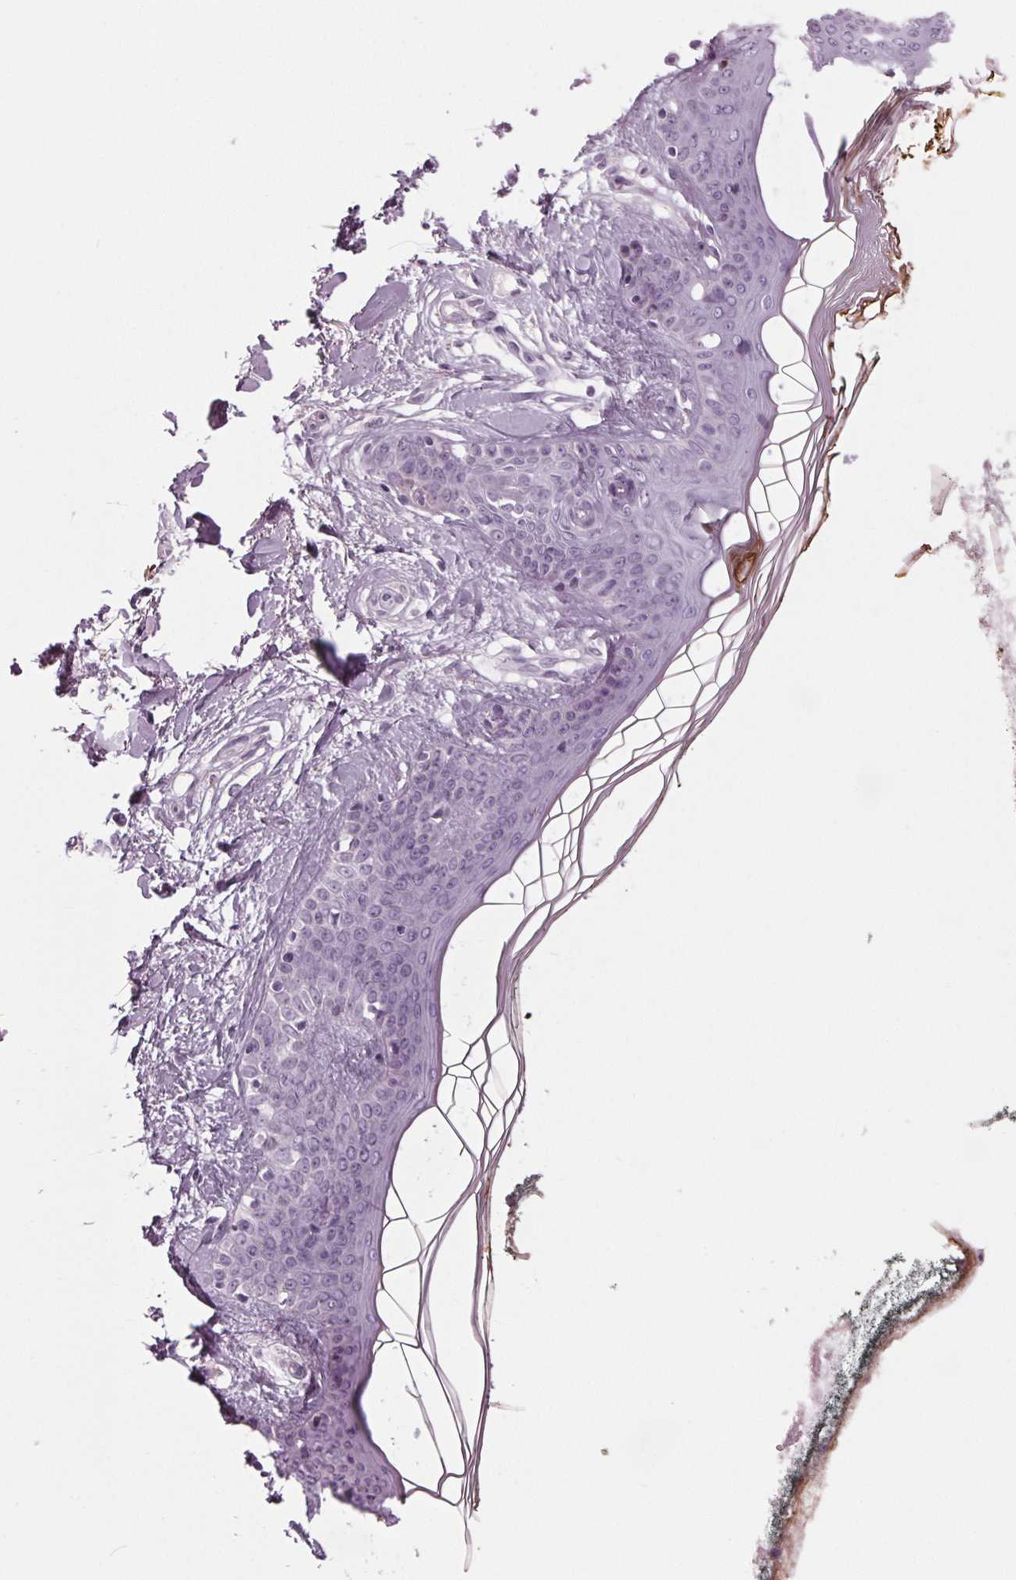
{"staining": {"intensity": "negative", "quantity": "none", "location": "none"}, "tissue": "skin", "cell_type": "Fibroblasts", "image_type": "normal", "snomed": [{"axis": "morphology", "description": "Normal tissue, NOS"}, {"axis": "topography", "description": "Skin"}], "caption": "IHC image of normal skin: skin stained with DAB (3,3'-diaminobenzidine) reveals no significant protein positivity in fibroblasts. (DAB (3,3'-diaminobenzidine) immunohistochemistry (IHC), high magnification).", "gene": "CYP3A43", "patient": {"sex": "female", "age": 34}}